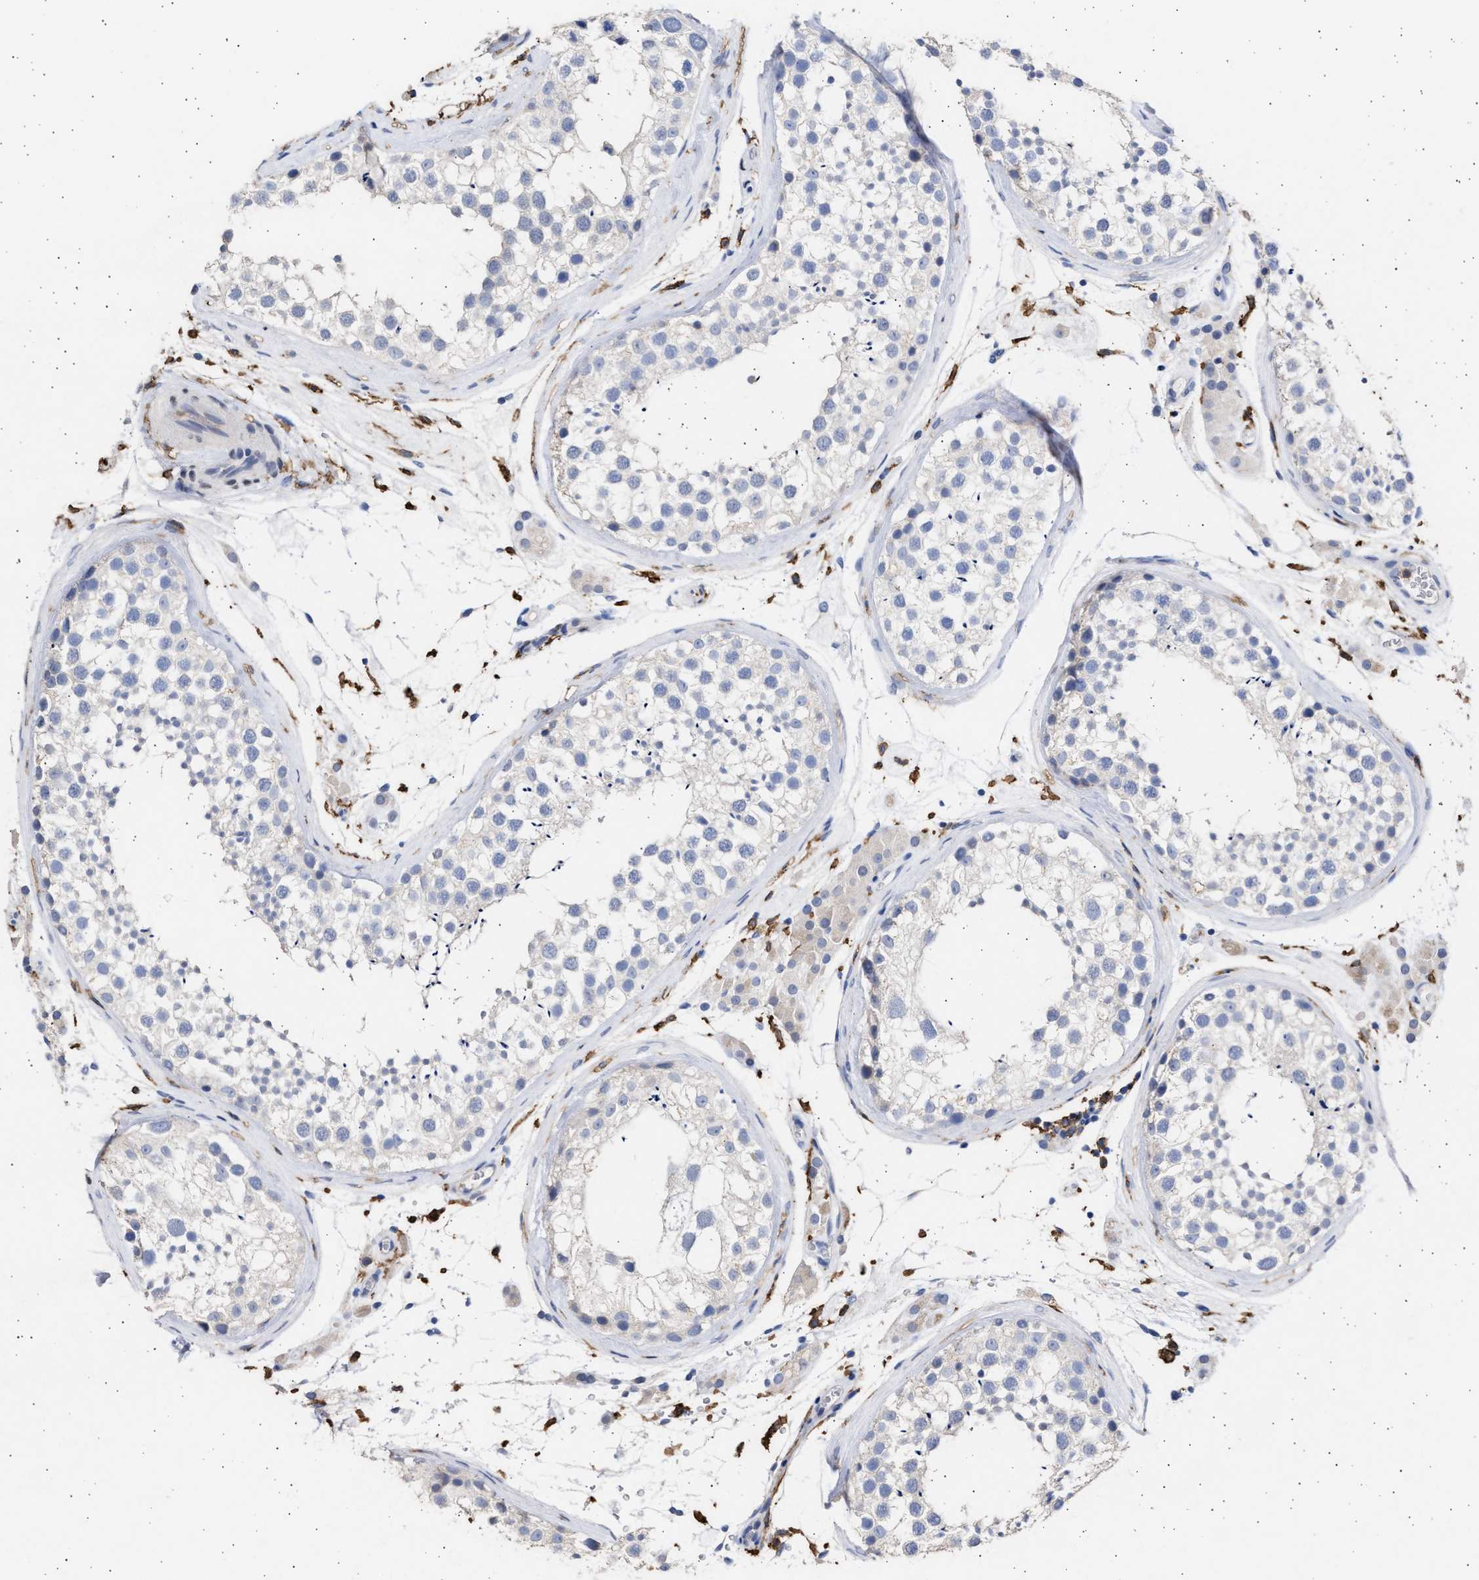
{"staining": {"intensity": "negative", "quantity": "none", "location": "none"}, "tissue": "testis", "cell_type": "Cells in seminiferous ducts", "image_type": "normal", "snomed": [{"axis": "morphology", "description": "Normal tissue, NOS"}, {"axis": "topography", "description": "Testis"}], "caption": "Immunohistochemistry image of normal human testis stained for a protein (brown), which demonstrates no positivity in cells in seminiferous ducts.", "gene": "FCER1A", "patient": {"sex": "male", "age": 46}}